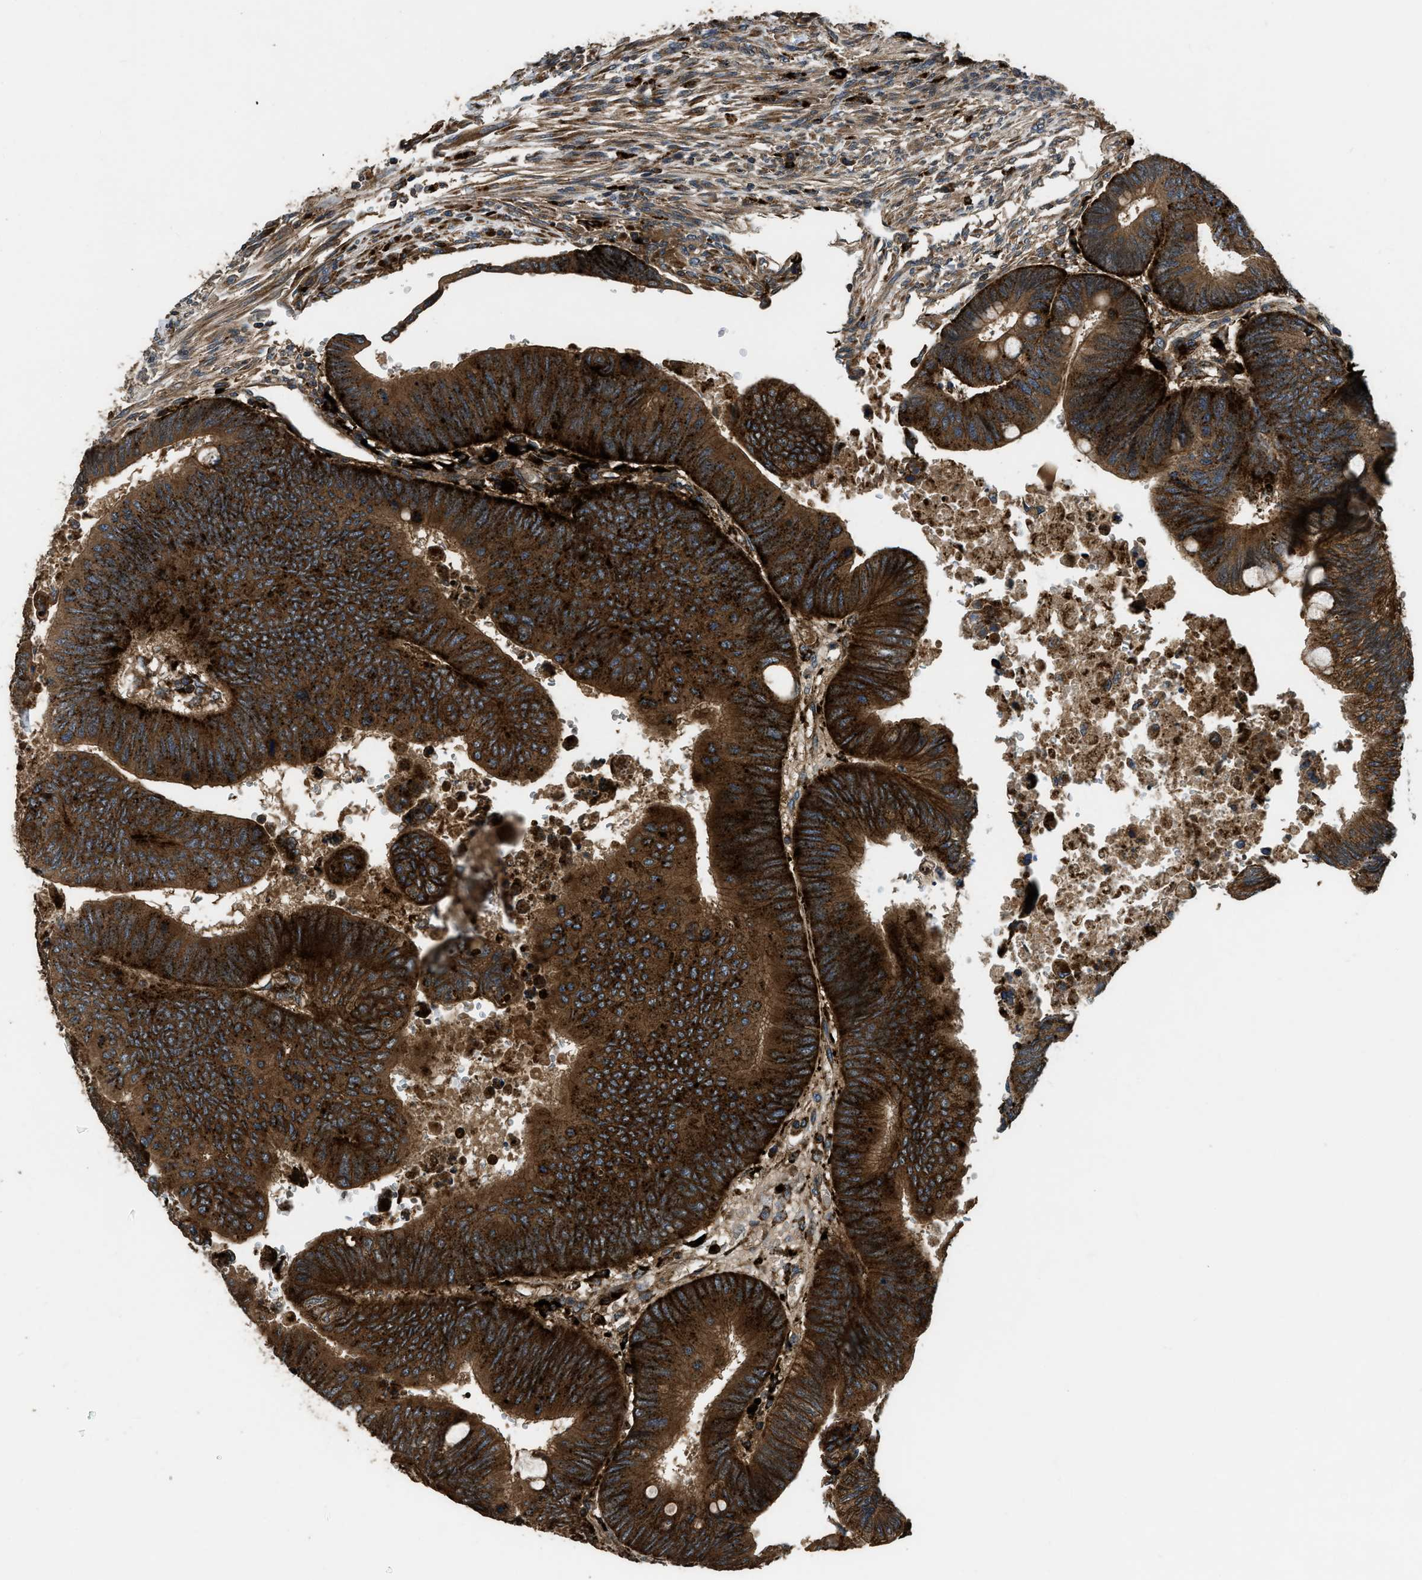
{"staining": {"intensity": "strong", "quantity": ">75%", "location": "cytoplasmic/membranous"}, "tissue": "colorectal cancer", "cell_type": "Tumor cells", "image_type": "cancer", "snomed": [{"axis": "morphology", "description": "Normal tissue, NOS"}, {"axis": "morphology", "description": "Adenocarcinoma, NOS"}, {"axis": "topography", "description": "Rectum"}, {"axis": "topography", "description": "Peripheral nerve tissue"}], "caption": "Human colorectal cancer stained with a protein marker exhibits strong staining in tumor cells.", "gene": "GGH", "patient": {"sex": "male", "age": 92}}